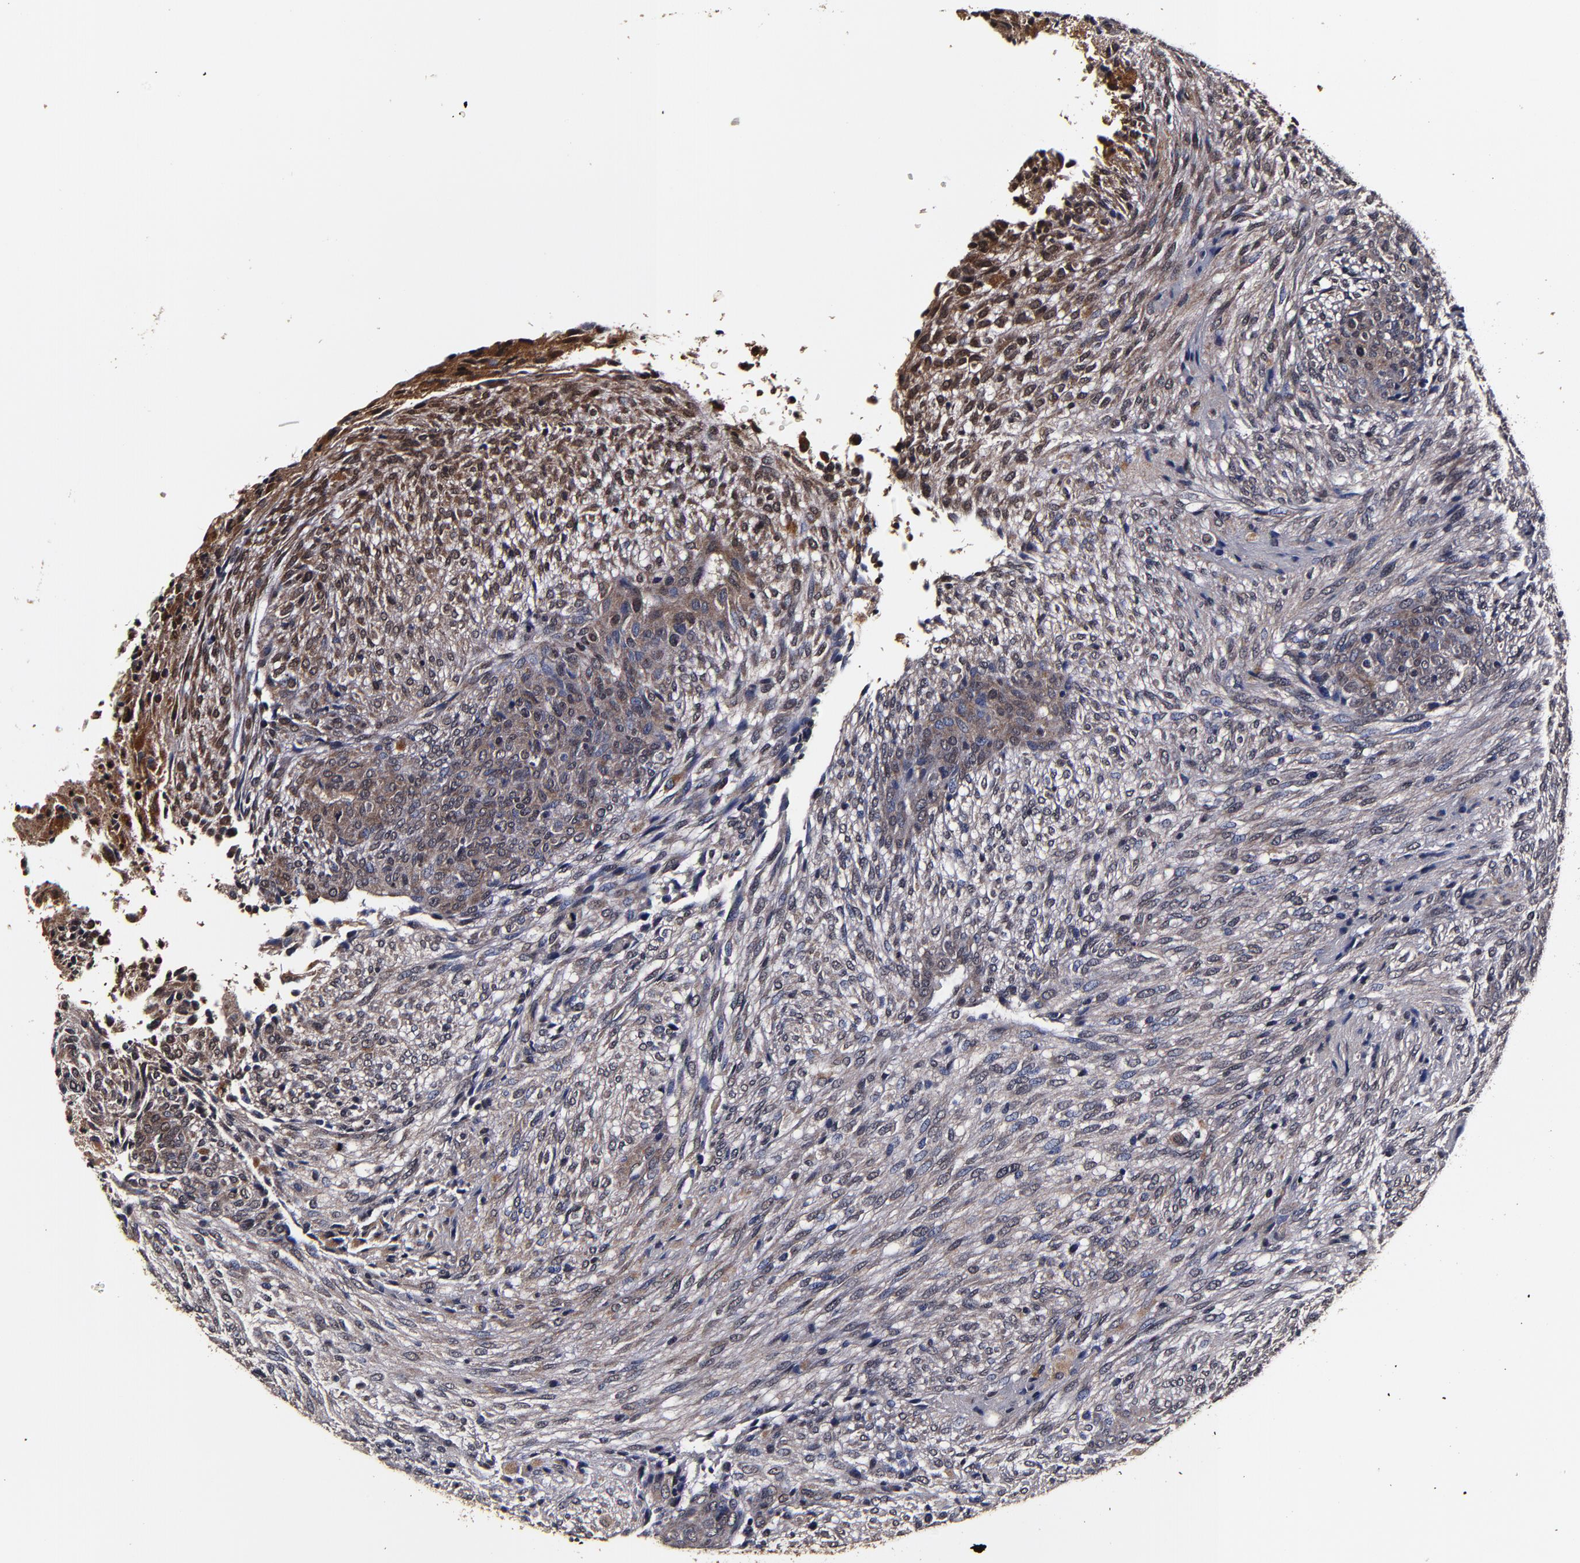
{"staining": {"intensity": "moderate", "quantity": ">75%", "location": "cytoplasmic/membranous"}, "tissue": "glioma", "cell_type": "Tumor cells", "image_type": "cancer", "snomed": [{"axis": "morphology", "description": "Glioma, malignant, High grade"}, {"axis": "topography", "description": "Cerebral cortex"}], "caption": "This is an image of immunohistochemistry (IHC) staining of malignant glioma (high-grade), which shows moderate positivity in the cytoplasmic/membranous of tumor cells.", "gene": "MMP15", "patient": {"sex": "female", "age": 55}}